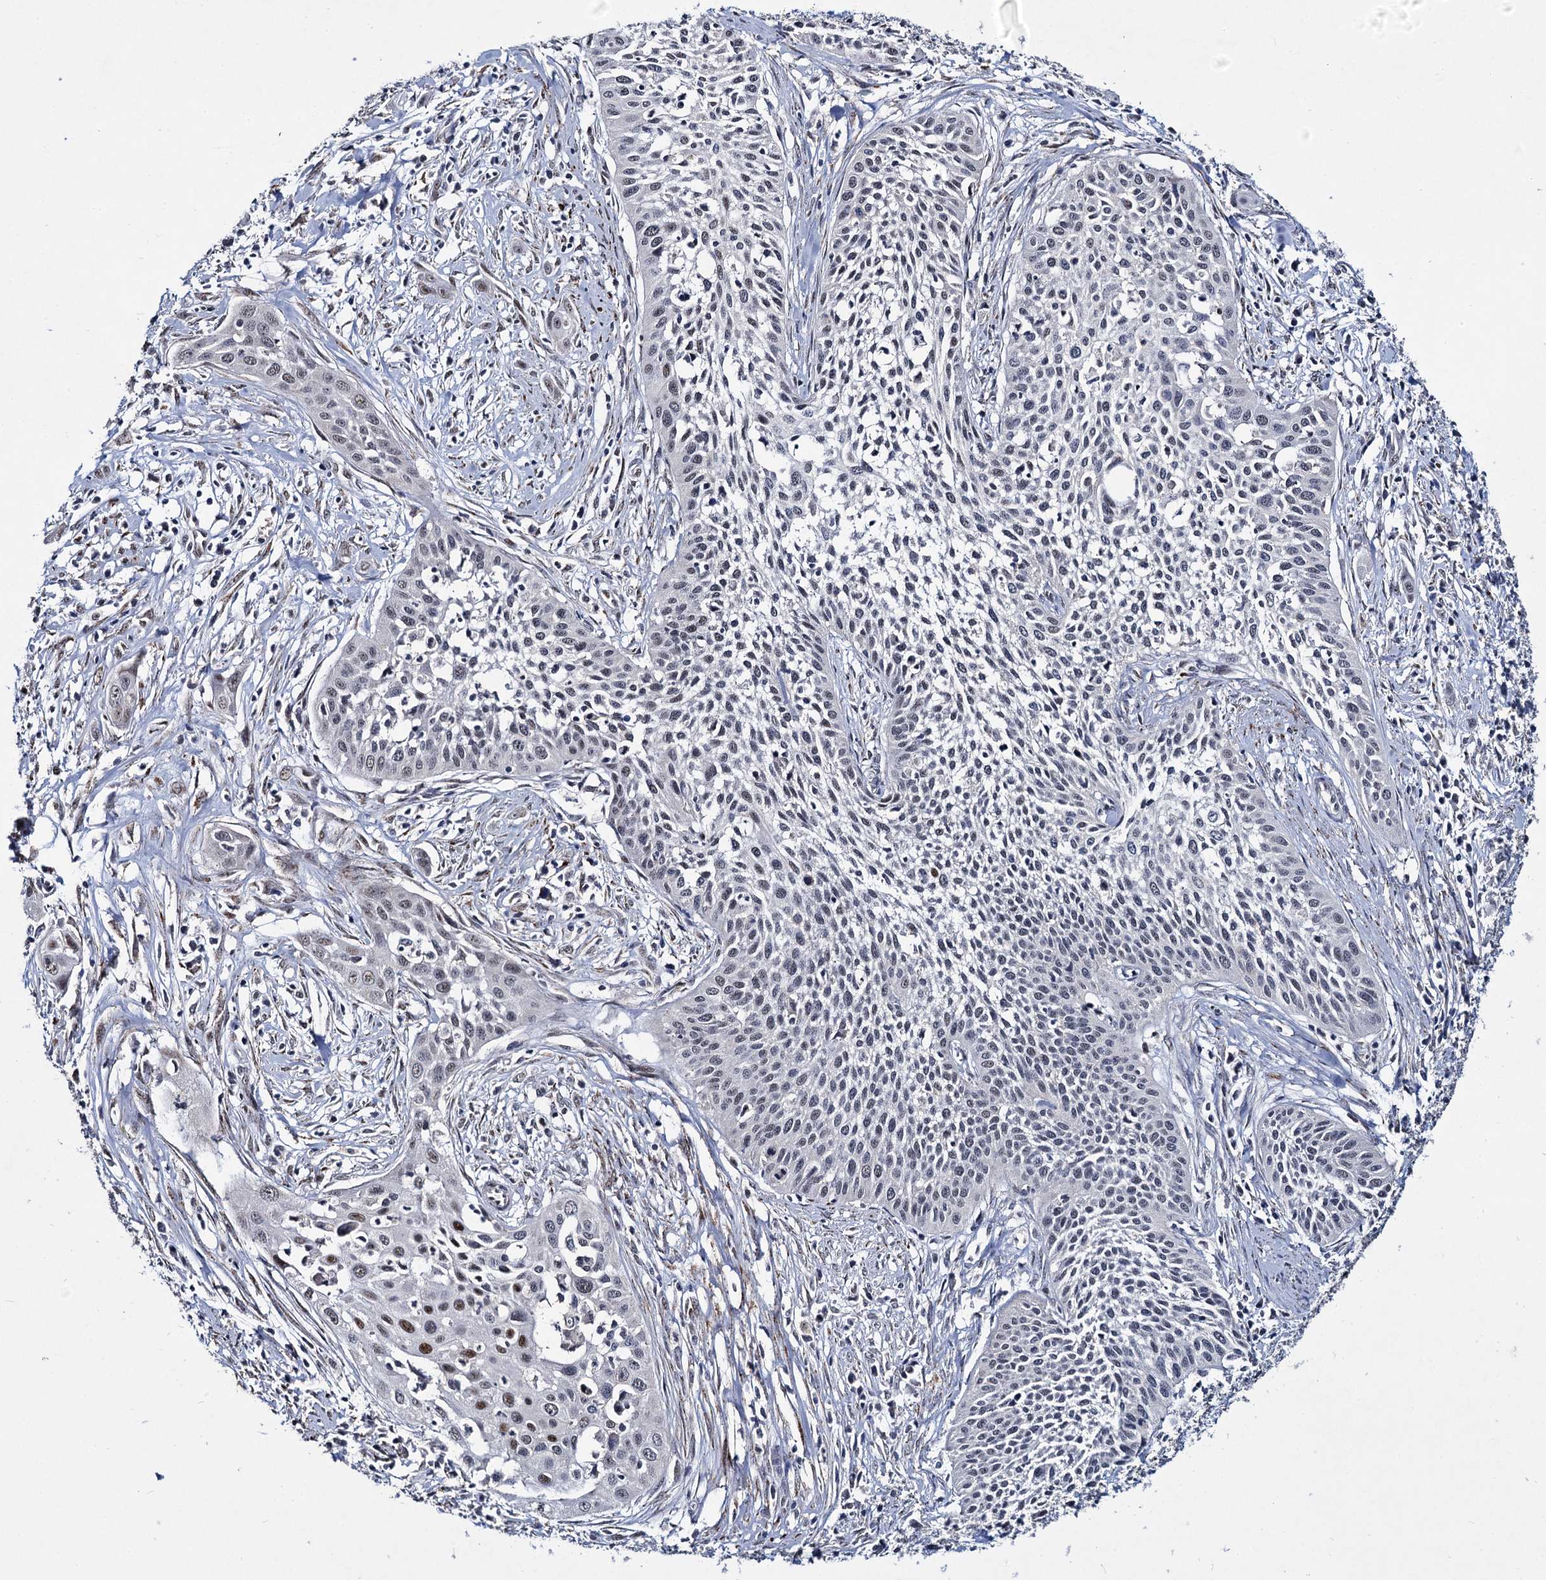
{"staining": {"intensity": "moderate", "quantity": "<25%", "location": "nuclear"}, "tissue": "cervical cancer", "cell_type": "Tumor cells", "image_type": "cancer", "snomed": [{"axis": "morphology", "description": "Squamous cell carcinoma, NOS"}, {"axis": "topography", "description": "Cervix"}], "caption": "Human cervical squamous cell carcinoma stained with a brown dye reveals moderate nuclear positive positivity in approximately <25% of tumor cells.", "gene": "RPUSD4", "patient": {"sex": "female", "age": 34}}